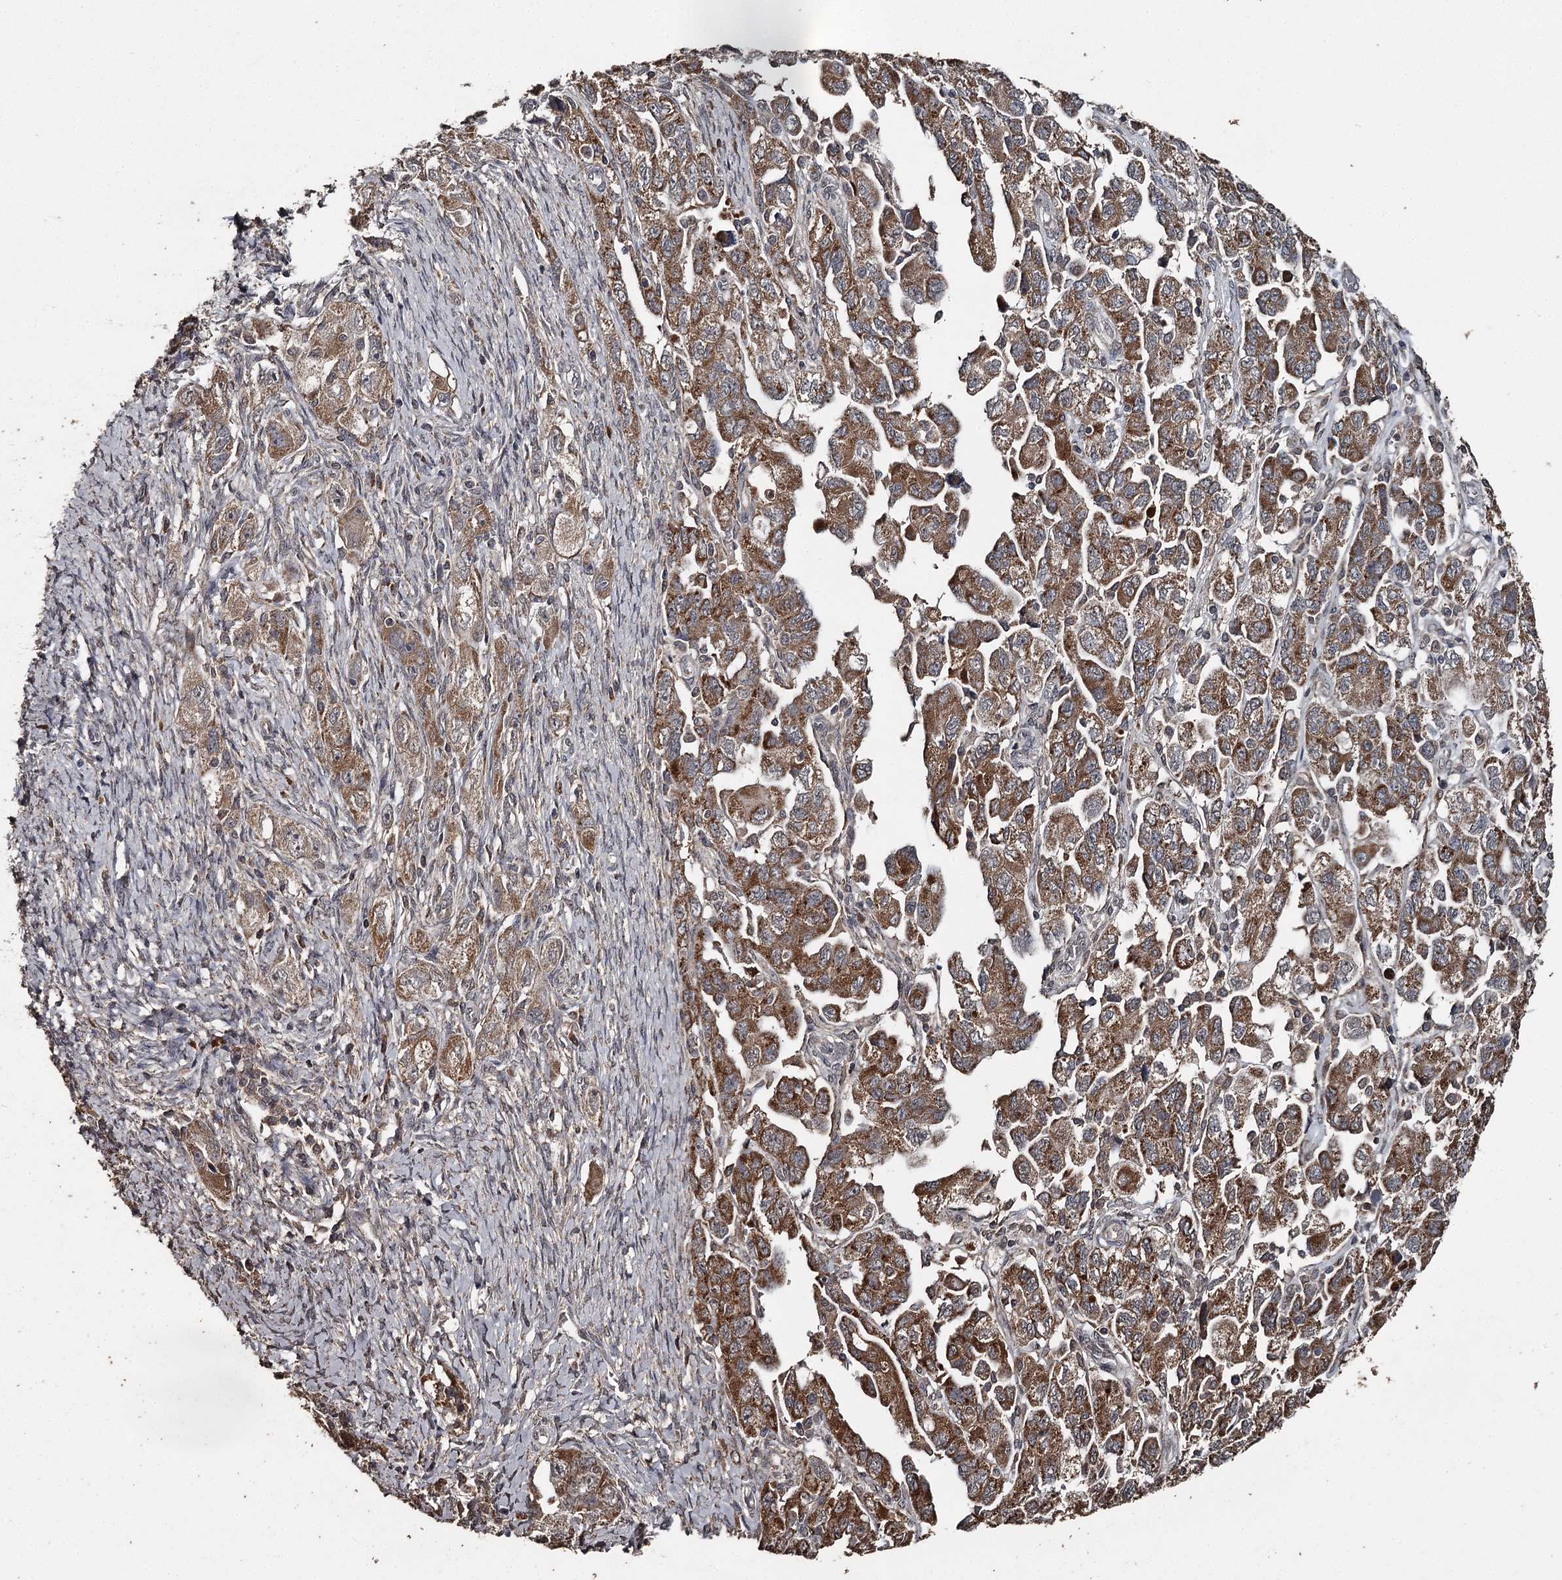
{"staining": {"intensity": "strong", "quantity": ">75%", "location": "cytoplasmic/membranous"}, "tissue": "ovarian cancer", "cell_type": "Tumor cells", "image_type": "cancer", "snomed": [{"axis": "morphology", "description": "Carcinoma, NOS"}, {"axis": "morphology", "description": "Cystadenocarcinoma, serous, NOS"}, {"axis": "topography", "description": "Ovary"}], "caption": "Serous cystadenocarcinoma (ovarian) stained with a protein marker exhibits strong staining in tumor cells.", "gene": "WIPI1", "patient": {"sex": "female", "age": 69}}